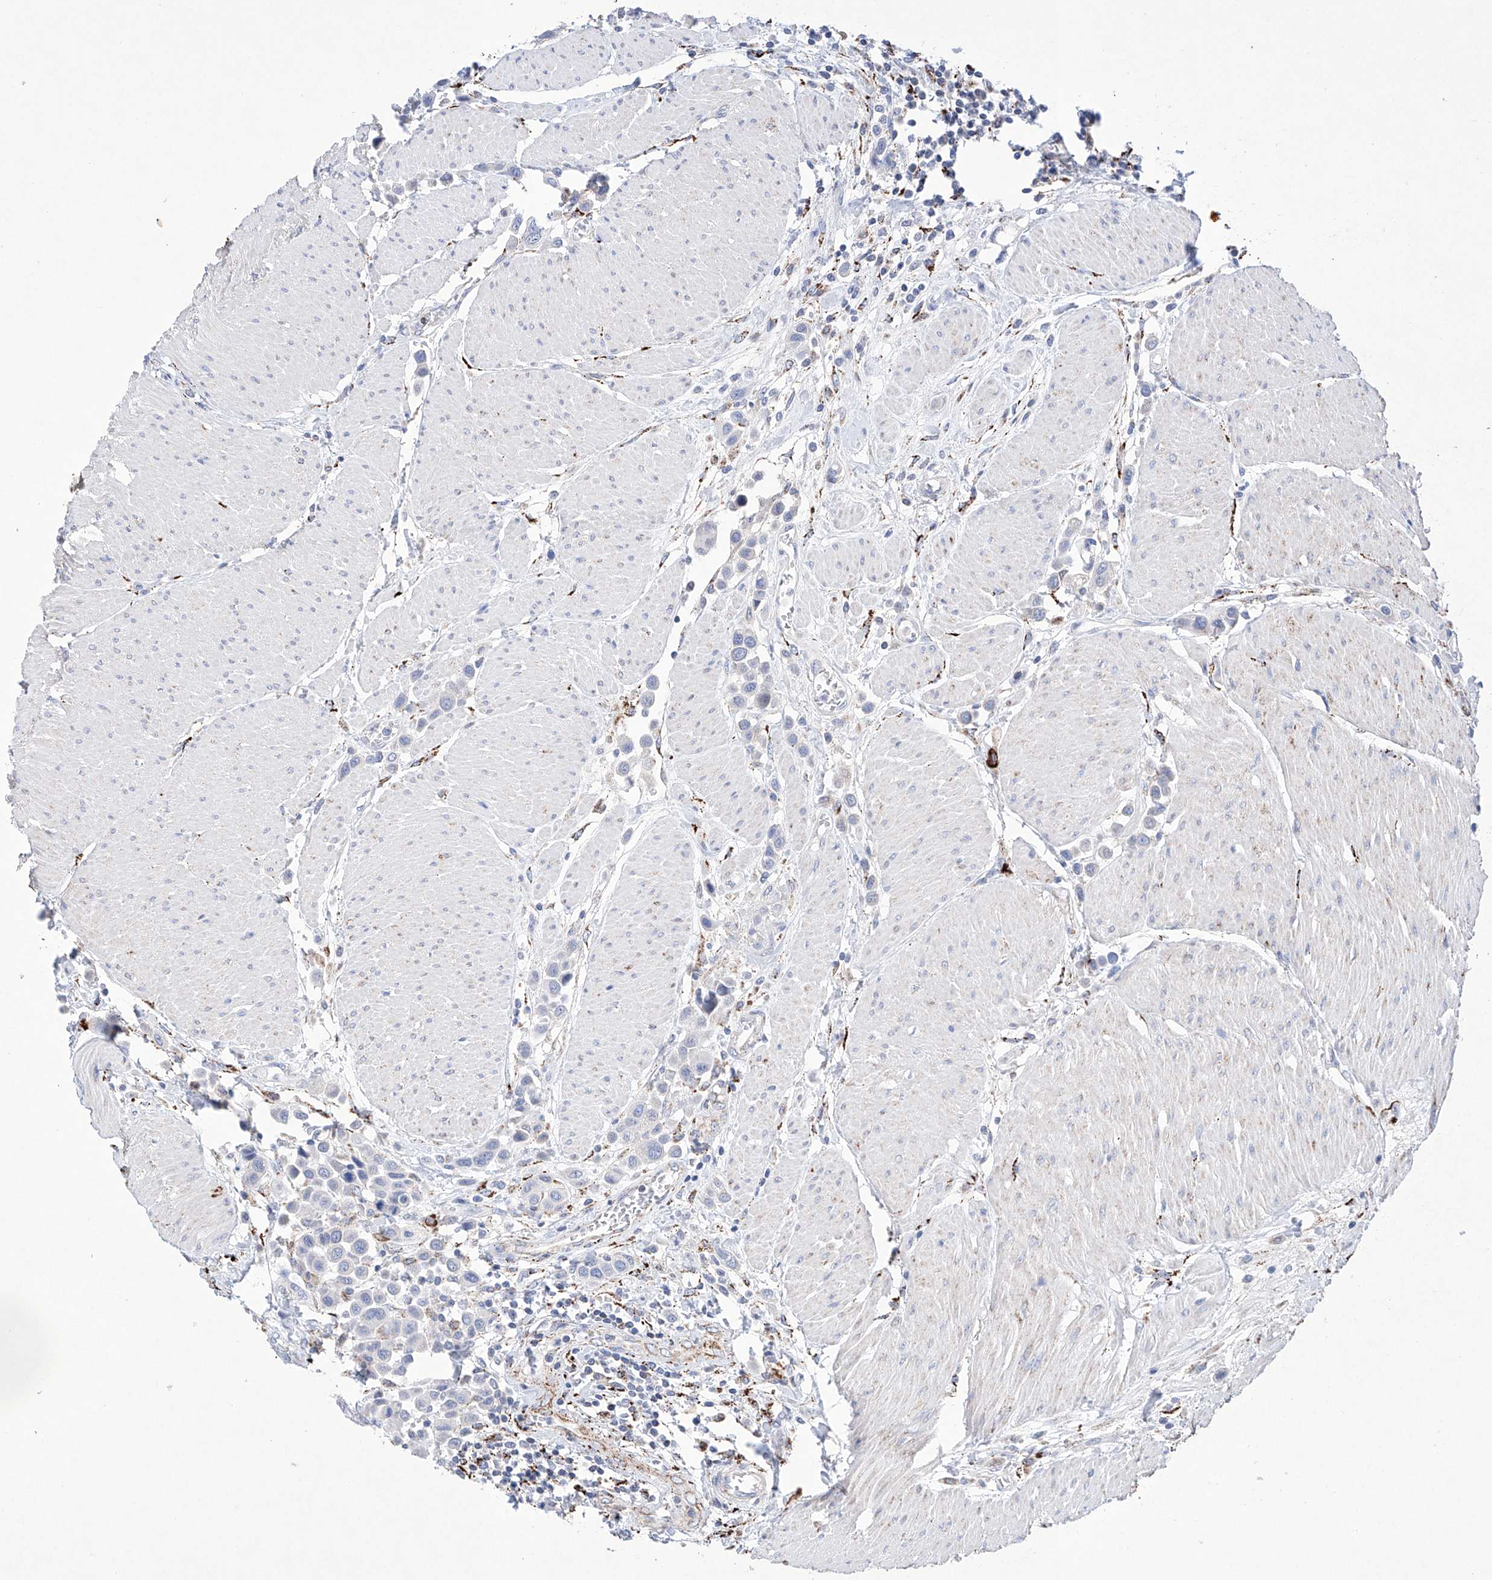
{"staining": {"intensity": "negative", "quantity": "none", "location": "none"}, "tissue": "urothelial cancer", "cell_type": "Tumor cells", "image_type": "cancer", "snomed": [{"axis": "morphology", "description": "Urothelial carcinoma, High grade"}, {"axis": "topography", "description": "Urinary bladder"}], "caption": "Histopathology image shows no significant protein expression in tumor cells of urothelial cancer.", "gene": "NRROS", "patient": {"sex": "male", "age": 50}}